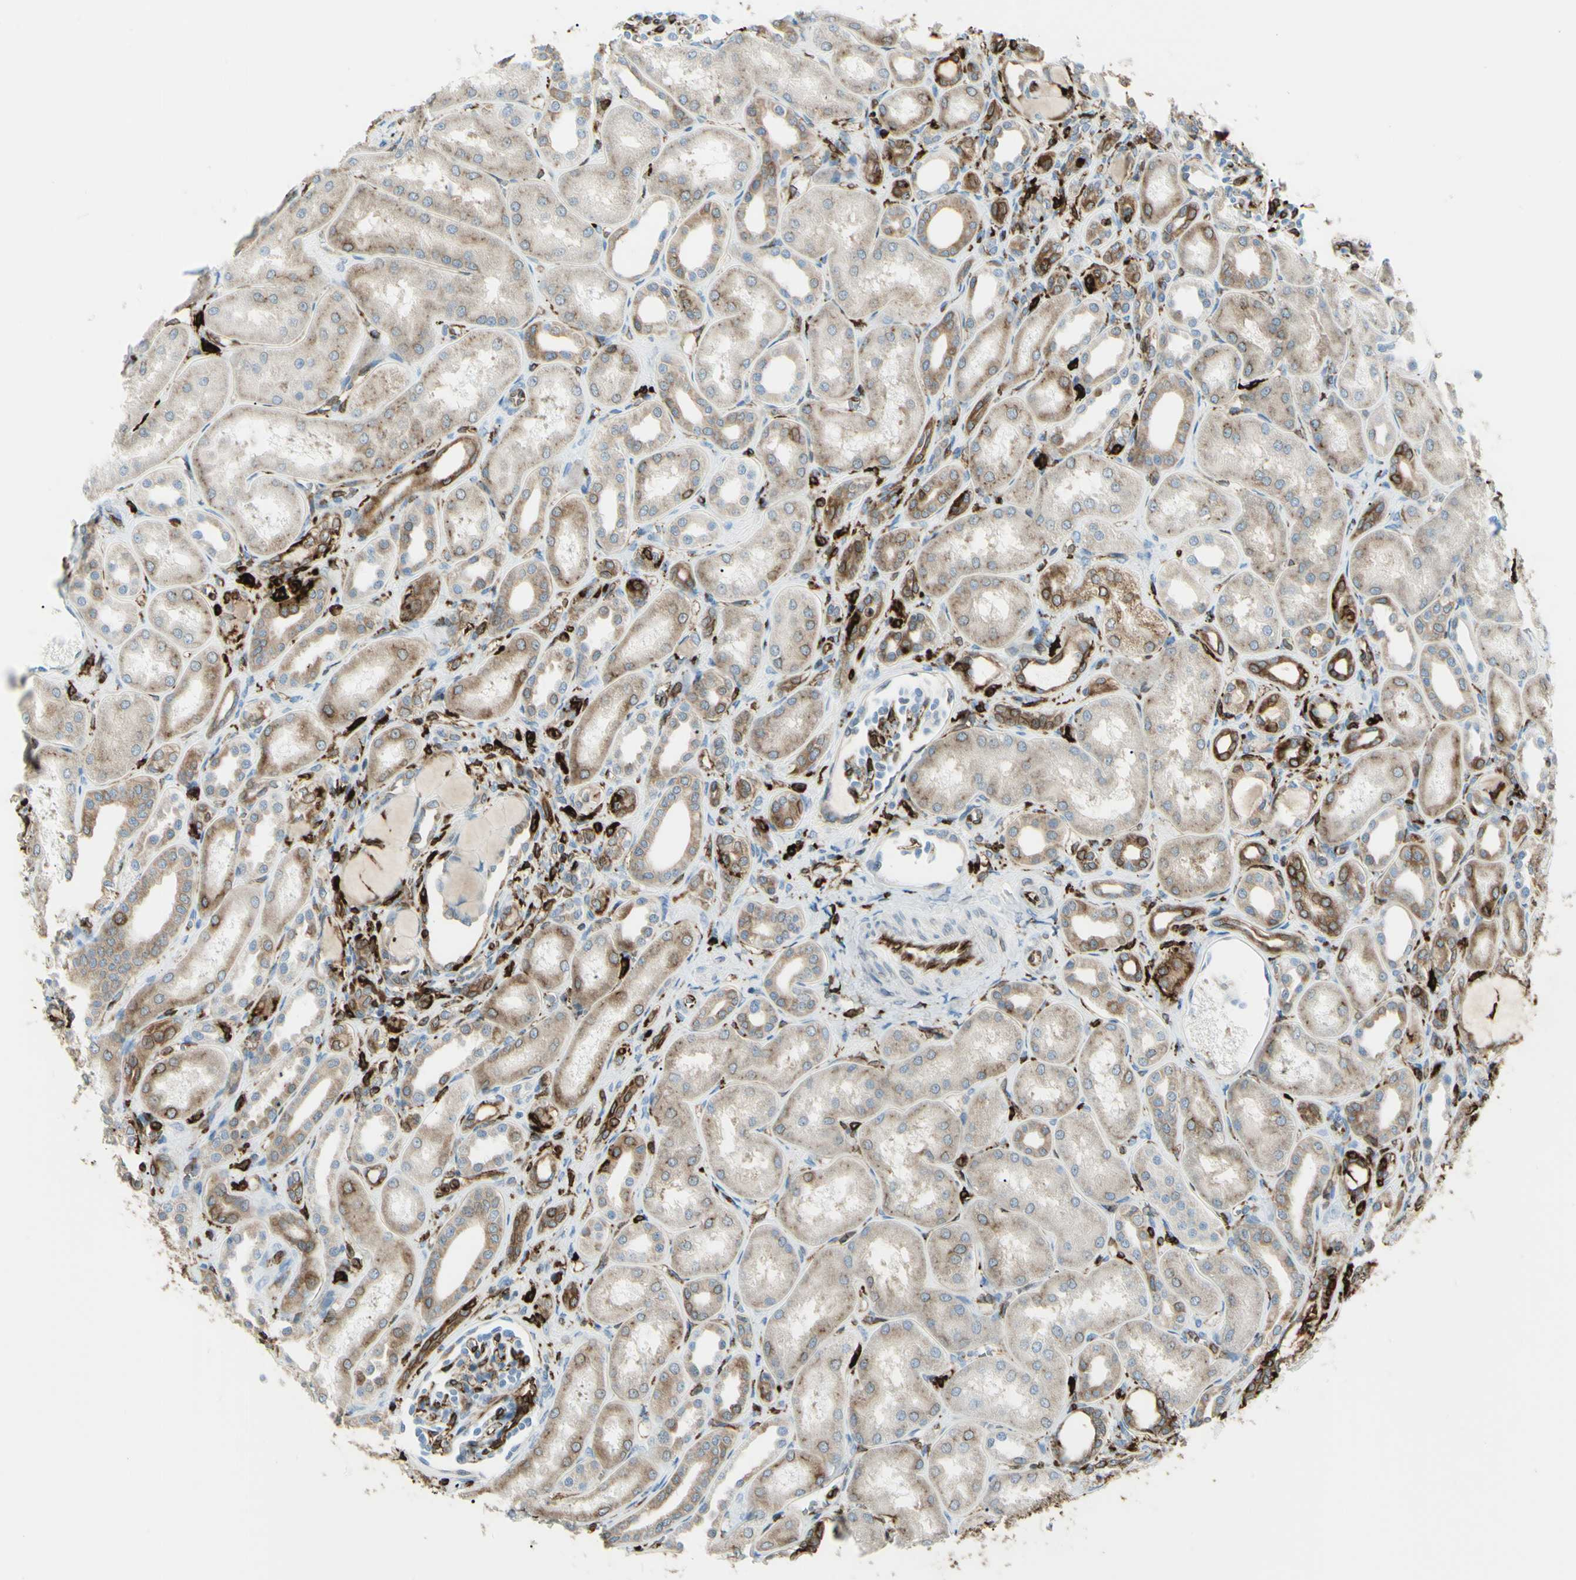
{"staining": {"intensity": "moderate", "quantity": "25%-75%", "location": "cytoplasmic/membranous"}, "tissue": "kidney", "cell_type": "Cells in glomeruli", "image_type": "normal", "snomed": [{"axis": "morphology", "description": "Normal tissue, NOS"}, {"axis": "topography", "description": "Kidney"}], "caption": "This is an image of IHC staining of normal kidney, which shows moderate staining in the cytoplasmic/membranous of cells in glomeruli.", "gene": "CD74", "patient": {"sex": "male", "age": 7}}